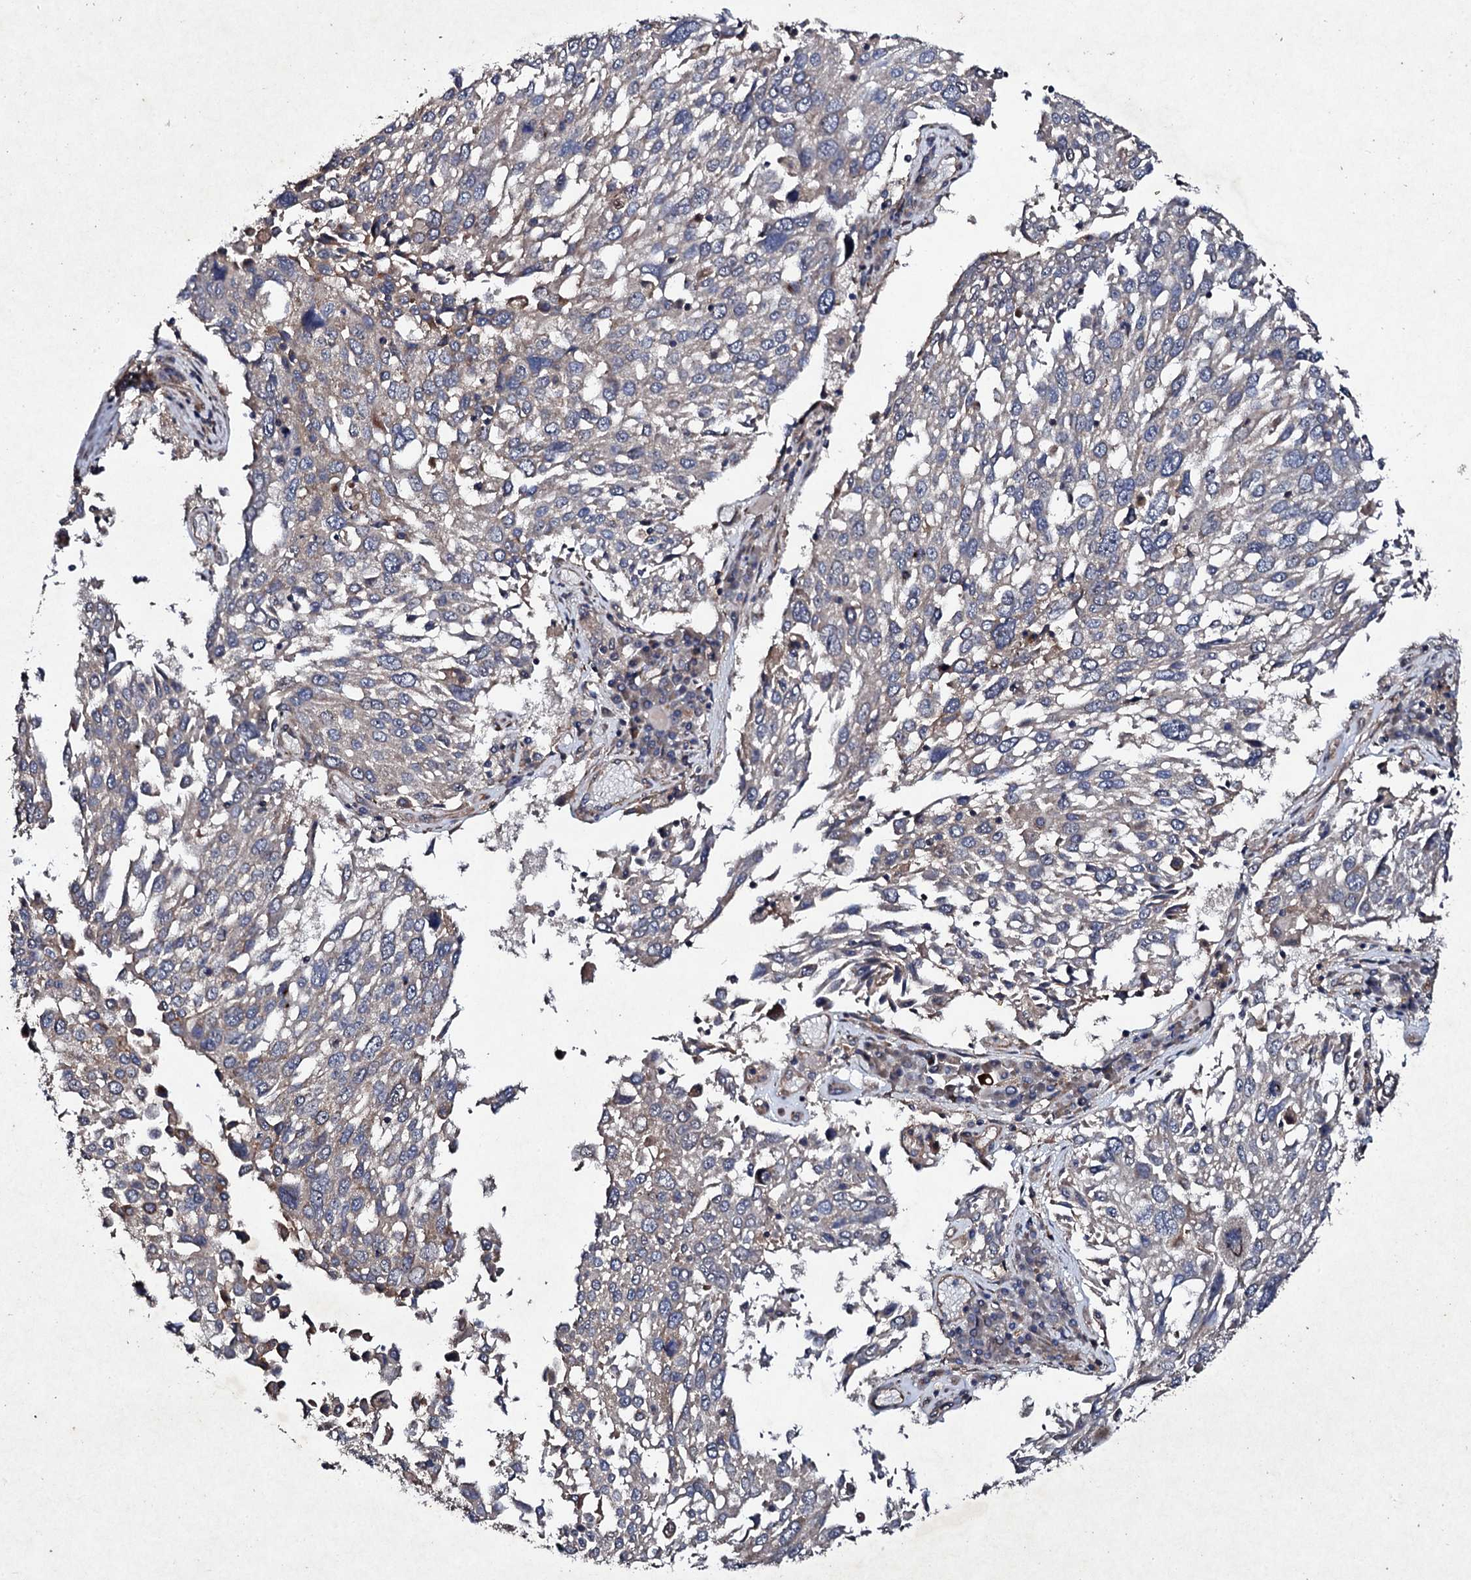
{"staining": {"intensity": "weak", "quantity": "<25%", "location": "cytoplasmic/membranous"}, "tissue": "lung cancer", "cell_type": "Tumor cells", "image_type": "cancer", "snomed": [{"axis": "morphology", "description": "Squamous cell carcinoma, NOS"}, {"axis": "topography", "description": "Lung"}], "caption": "Tumor cells show no significant protein expression in lung cancer.", "gene": "MOCOS", "patient": {"sex": "male", "age": 65}}